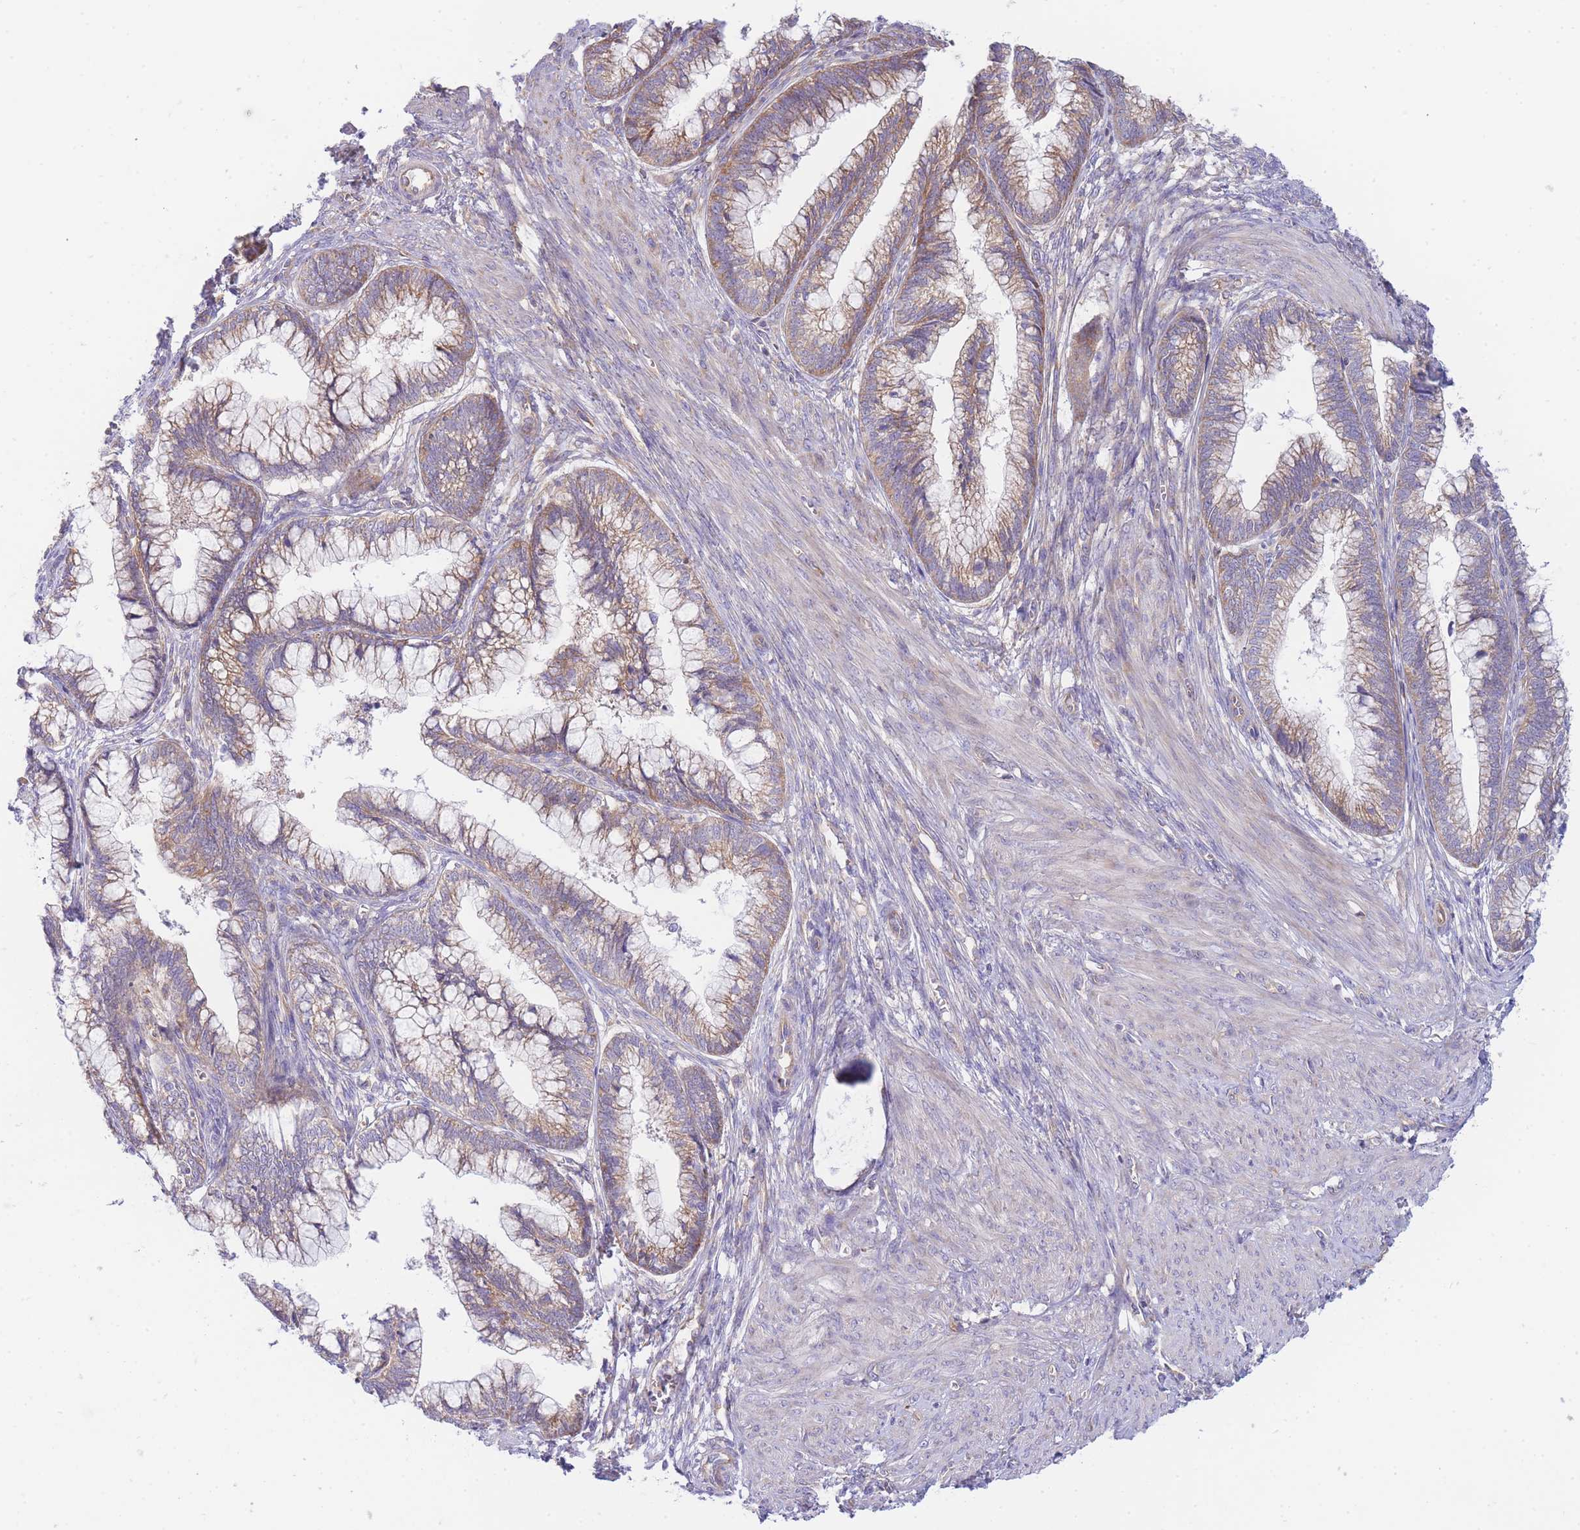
{"staining": {"intensity": "moderate", "quantity": "25%-75%", "location": "cytoplasmic/membranous"}, "tissue": "cervical cancer", "cell_type": "Tumor cells", "image_type": "cancer", "snomed": [{"axis": "morphology", "description": "Adenocarcinoma, NOS"}, {"axis": "topography", "description": "Cervix"}], "caption": "The image demonstrates staining of adenocarcinoma (cervical), revealing moderate cytoplasmic/membranous protein positivity (brown color) within tumor cells. (DAB IHC with brightfield microscopy, high magnification).", "gene": "SH2B2", "patient": {"sex": "female", "age": 44}}